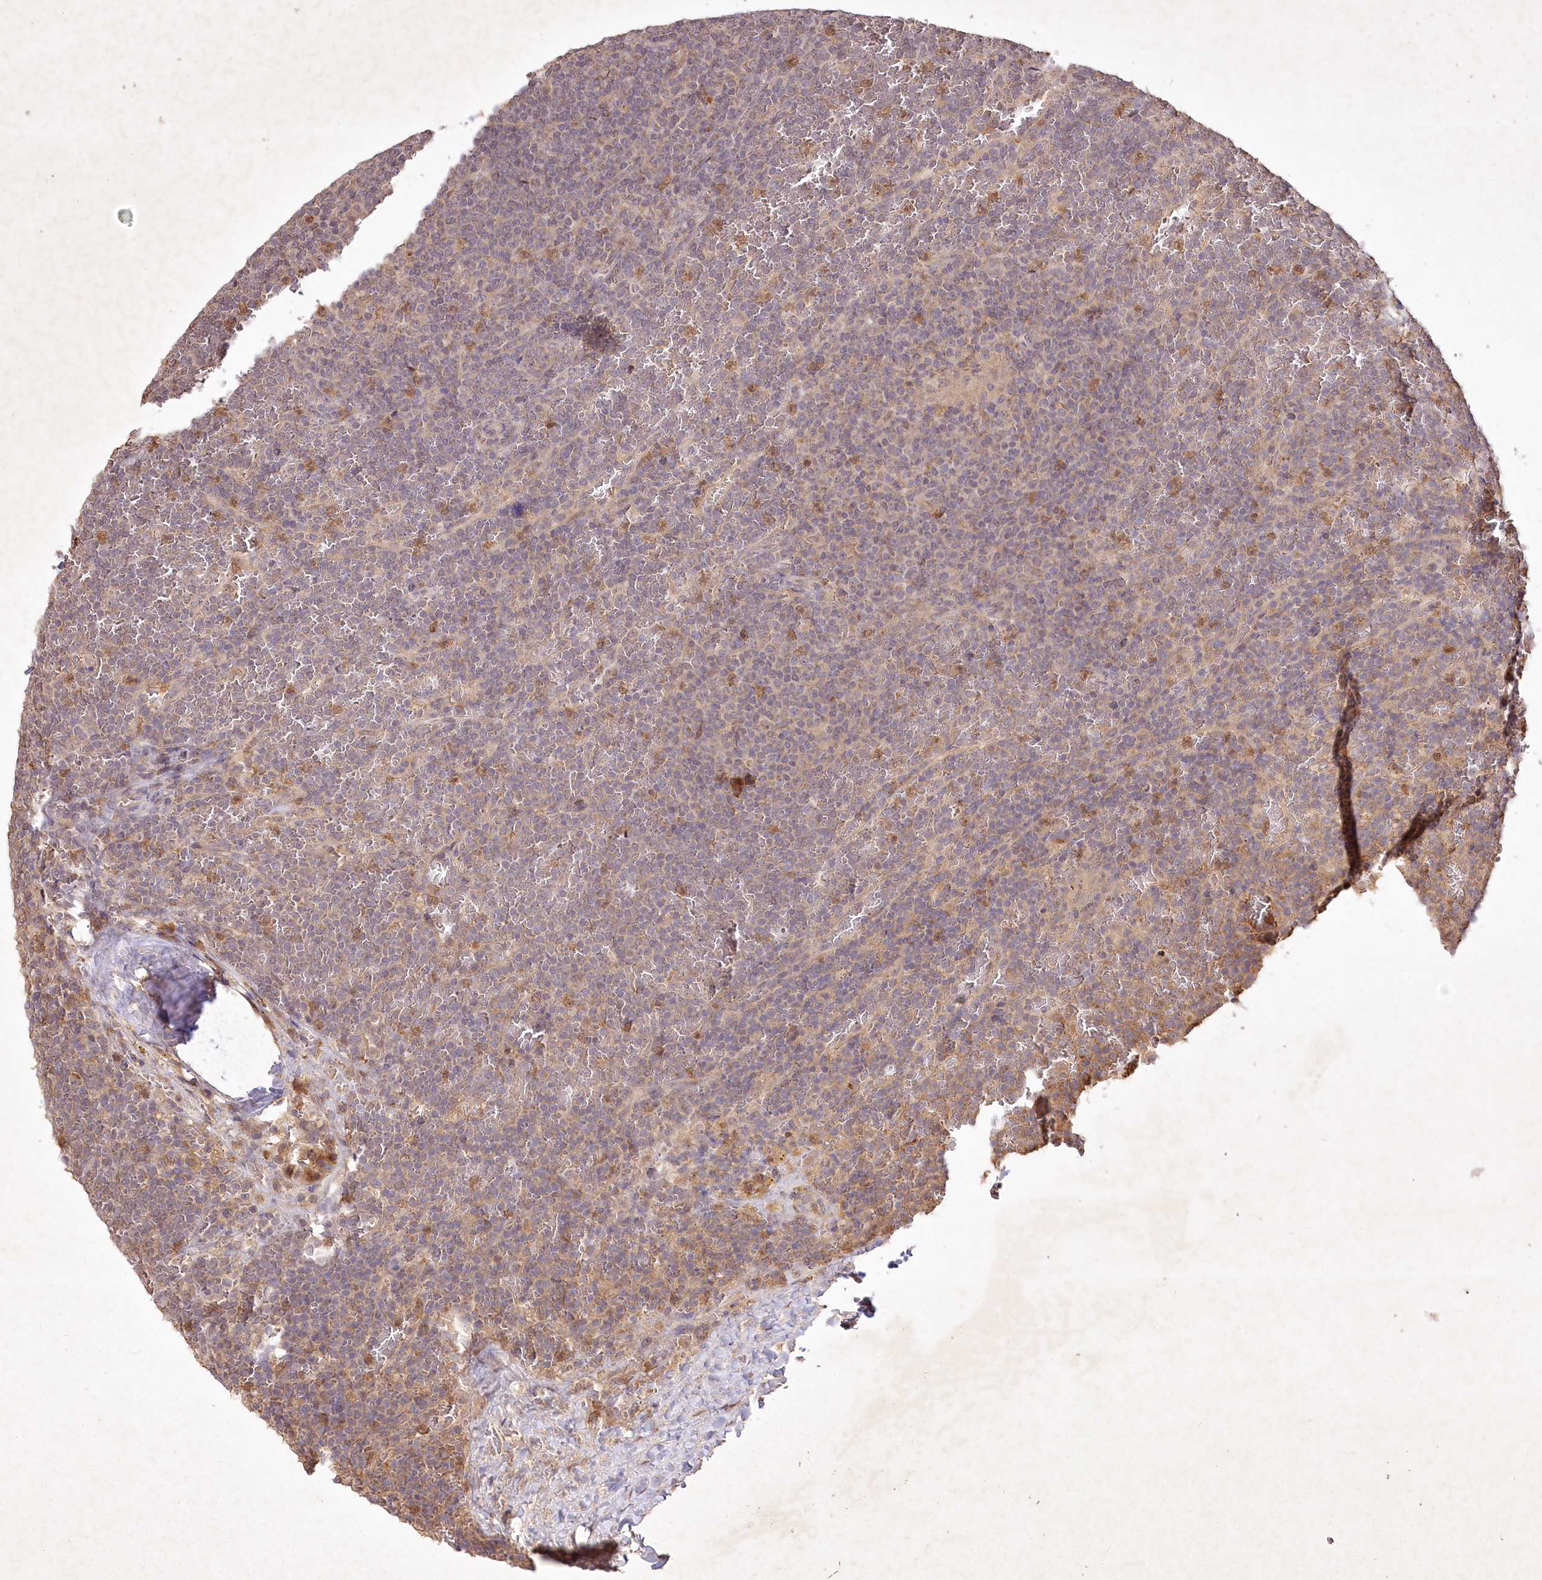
{"staining": {"intensity": "negative", "quantity": "none", "location": "none"}, "tissue": "lymphoma", "cell_type": "Tumor cells", "image_type": "cancer", "snomed": [{"axis": "morphology", "description": "Malignant lymphoma, non-Hodgkin's type, Low grade"}, {"axis": "topography", "description": "Spleen"}], "caption": "Histopathology image shows no protein staining in tumor cells of lymphoma tissue. (DAB (3,3'-diaminobenzidine) immunohistochemistry (IHC) visualized using brightfield microscopy, high magnification).", "gene": "IRAK1BP1", "patient": {"sex": "female", "age": 19}}